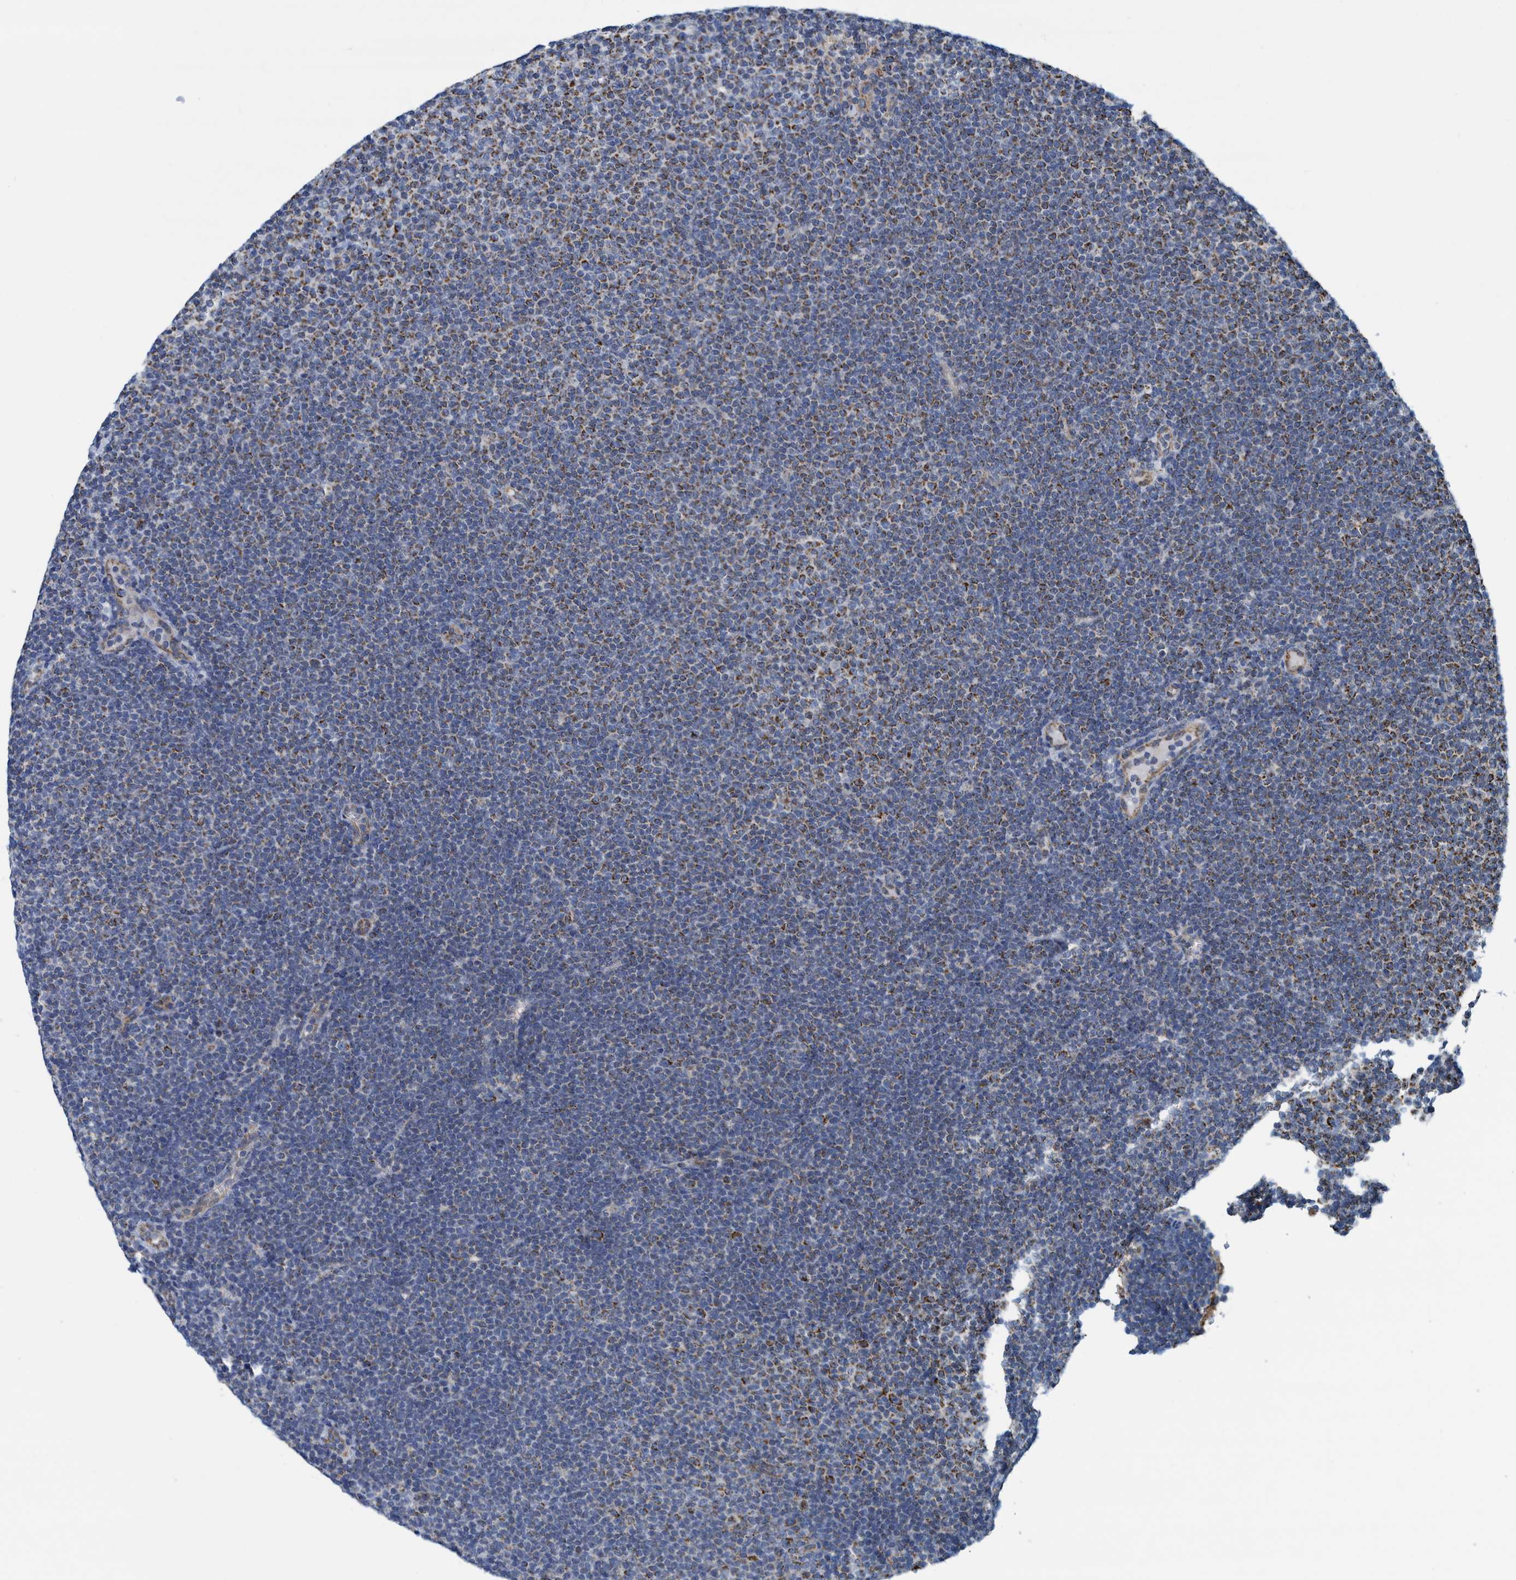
{"staining": {"intensity": "strong", "quantity": "<25%", "location": "cytoplasmic/membranous"}, "tissue": "lymphoma", "cell_type": "Tumor cells", "image_type": "cancer", "snomed": [{"axis": "morphology", "description": "Malignant lymphoma, non-Hodgkin's type, Low grade"}, {"axis": "topography", "description": "Lymph node"}], "caption": "Lymphoma stained for a protein (brown) shows strong cytoplasmic/membranous positive staining in about <25% of tumor cells.", "gene": "MRPS7", "patient": {"sex": "female", "age": 53}}